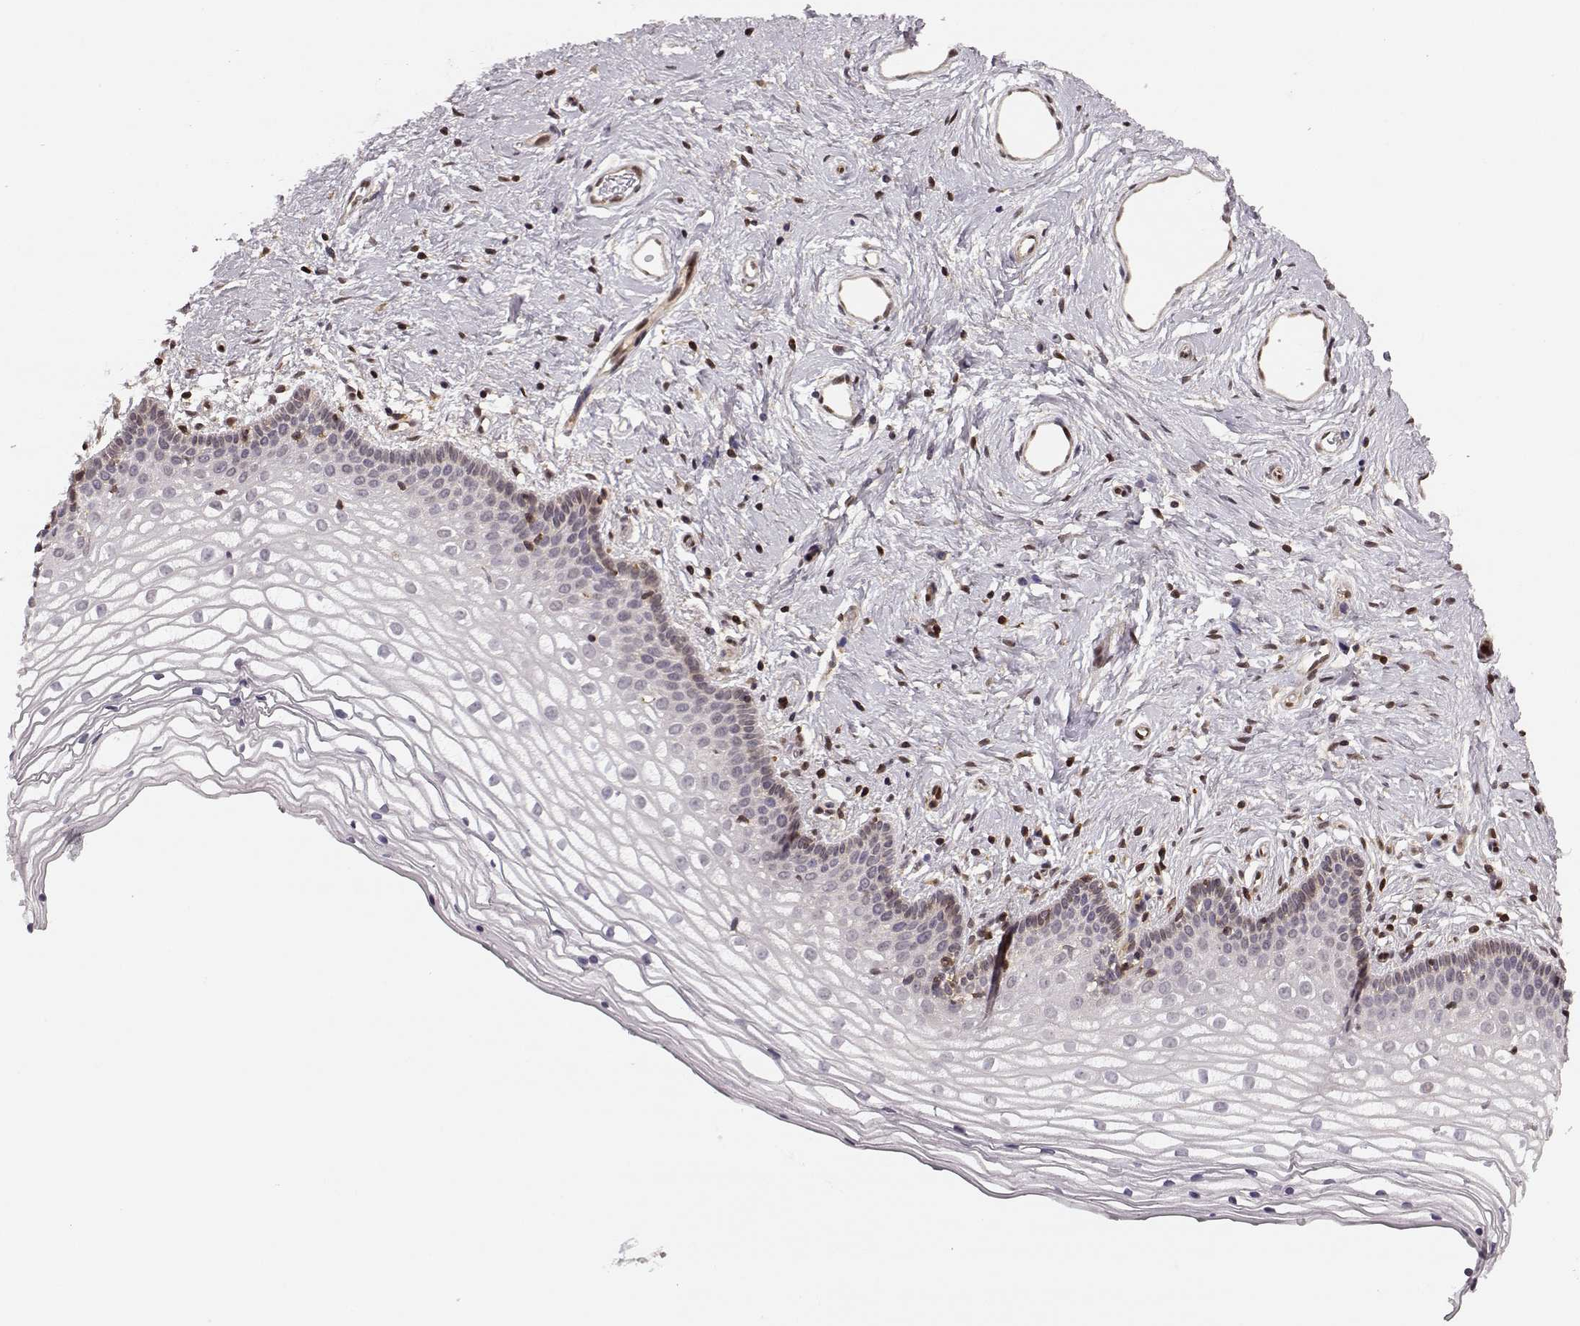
{"staining": {"intensity": "negative", "quantity": "none", "location": "none"}, "tissue": "vagina", "cell_type": "Squamous epithelial cells", "image_type": "normal", "snomed": [{"axis": "morphology", "description": "Normal tissue, NOS"}, {"axis": "topography", "description": "Vagina"}], "caption": "Vagina stained for a protein using immunohistochemistry (IHC) exhibits no staining squamous epithelial cells.", "gene": "MFSD1", "patient": {"sex": "female", "age": 36}}